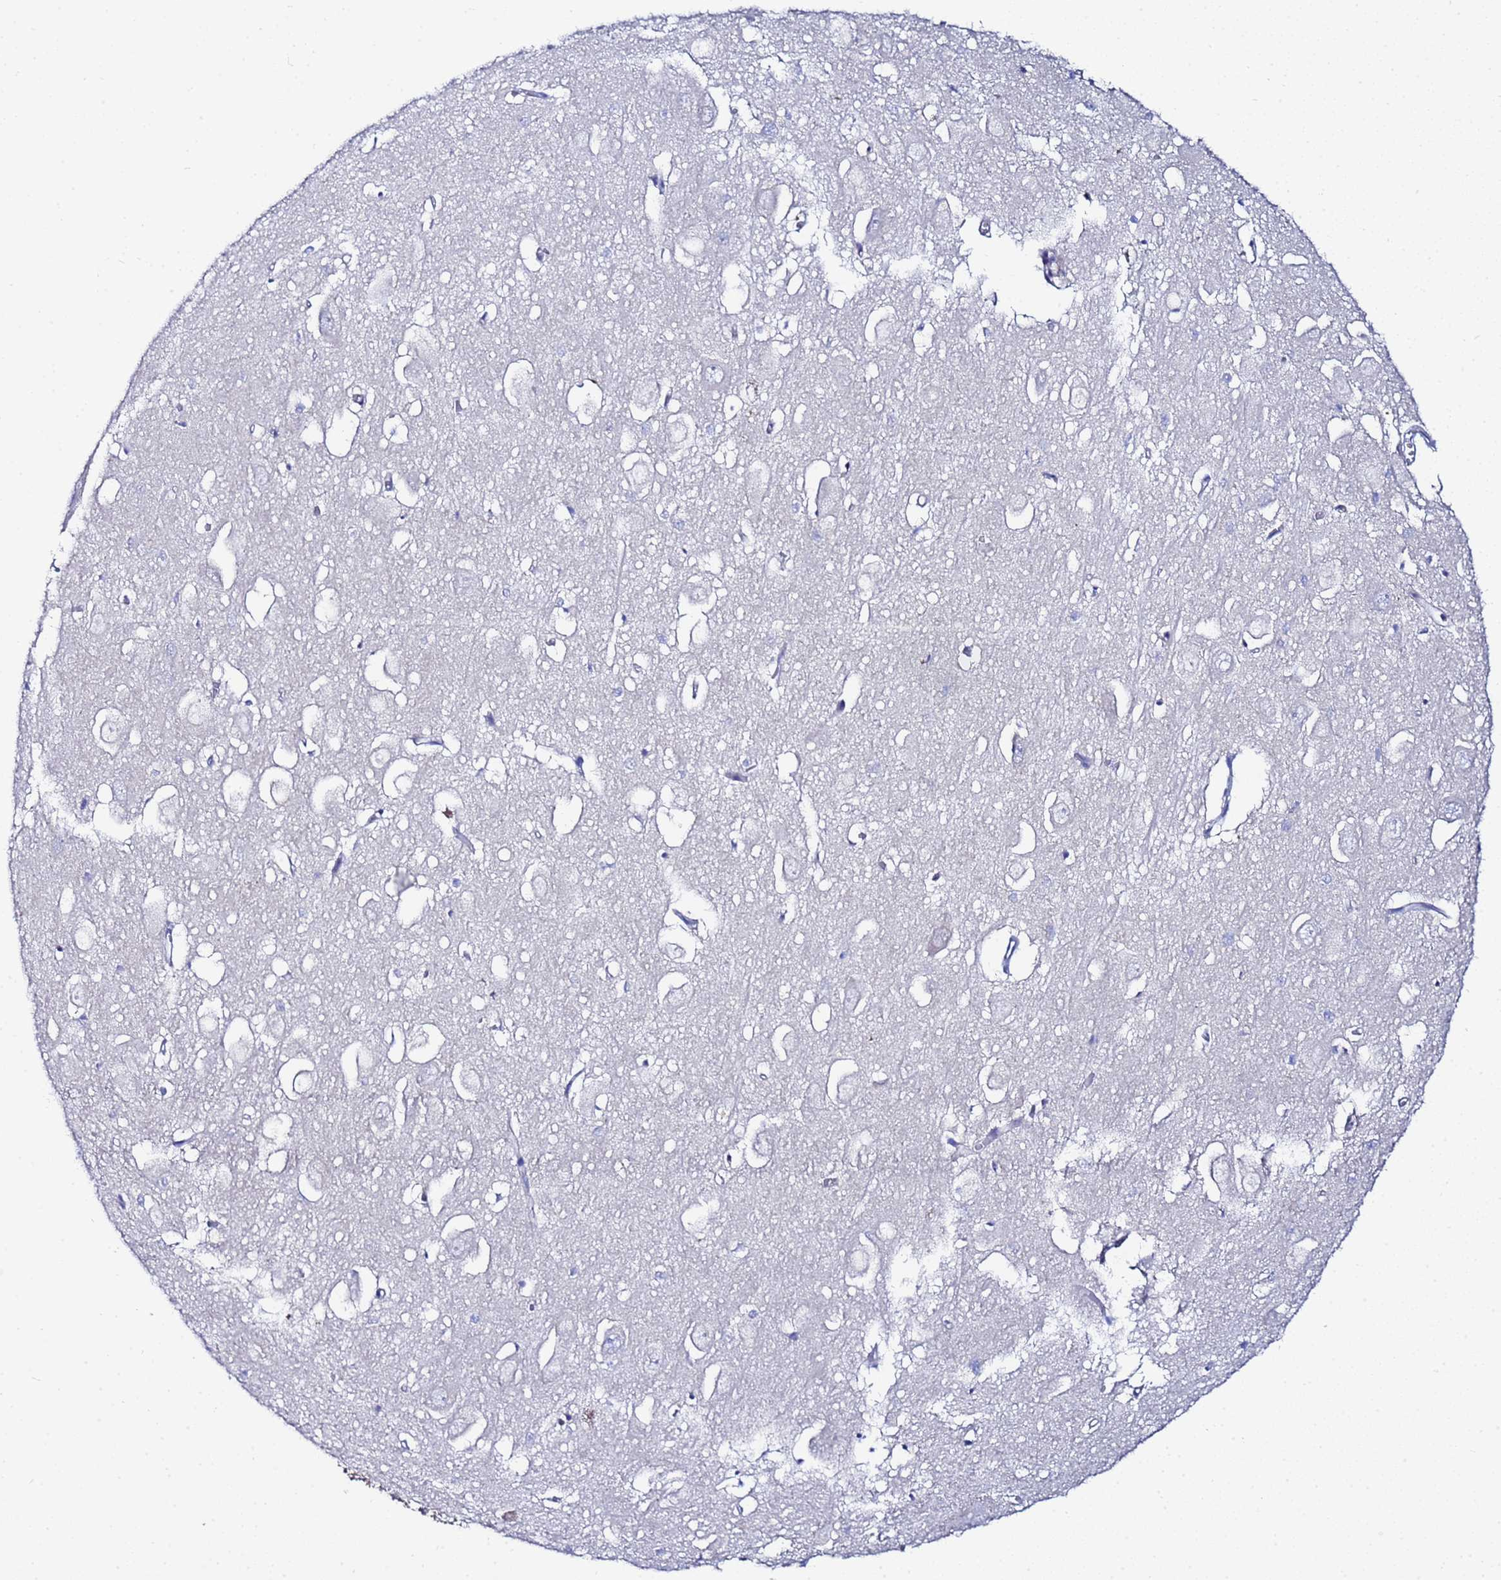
{"staining": {"intensity": "negative", "quantity": "none", "location": "none"}, "tissue": "hippocampus", "cell_type": "Glial cells", "image_type": "normal", "snomed": [{"axis": "morphology", "description": "Normal tissue, NOS"}, {"axis": "topography", "description": "Hippocampus"}], "caption": "Immunohistochemistry (IHC) histopathology image of benign hippocampus: hippocampus stained with DAB (3,3'-diaminobenzidine) shows no significant protein expression in glial cells. (DAB (3,3'-diaminobenzidine) immunohistochemistry (IHC), high magnification).", "gene": "RAB39A", "patient": {"sex": "female", "age": 64}}